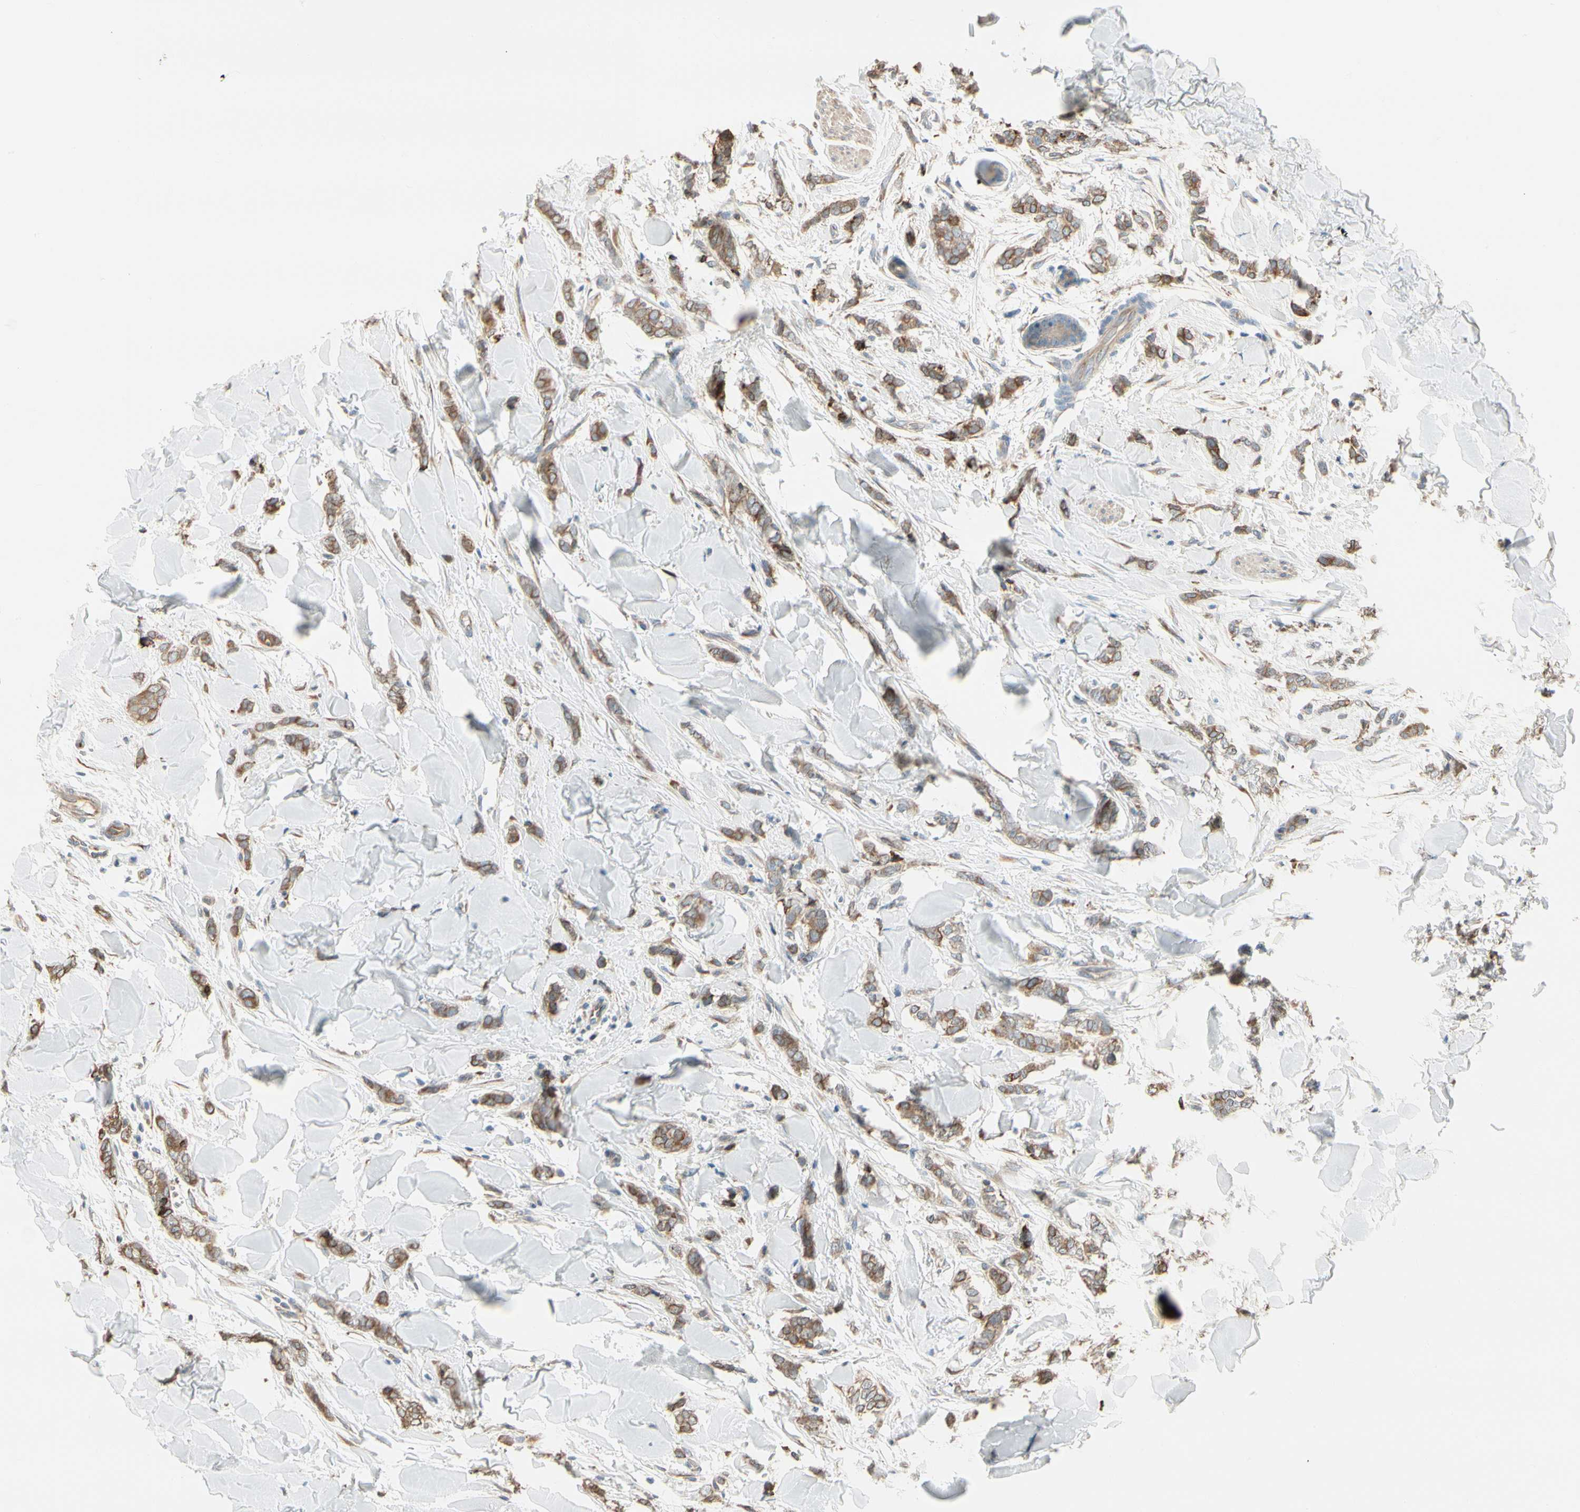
{"staining": {"intensity": "moderate", "quantity": ">75%", "location": "cytoplasmic/membranous"}, "tissue": "breast cancer", "cell_type": "Tumor cells", "image_type": "cancer", "snomed": [{"axis": "morphology", "description": "Lobular carcinoma"}, {"axis": "topography", "description": "Skin"}, {"axis": "topography", "description": "Breast"}], "caption": "Breast cancer was stained to show a protein in brown. There is medium levels of moderate cytoplasmic/membranous positivity in about >75% of tumor cells.", "gene": "NUCB2", "patient": {"sex": "female", "age": 46}}